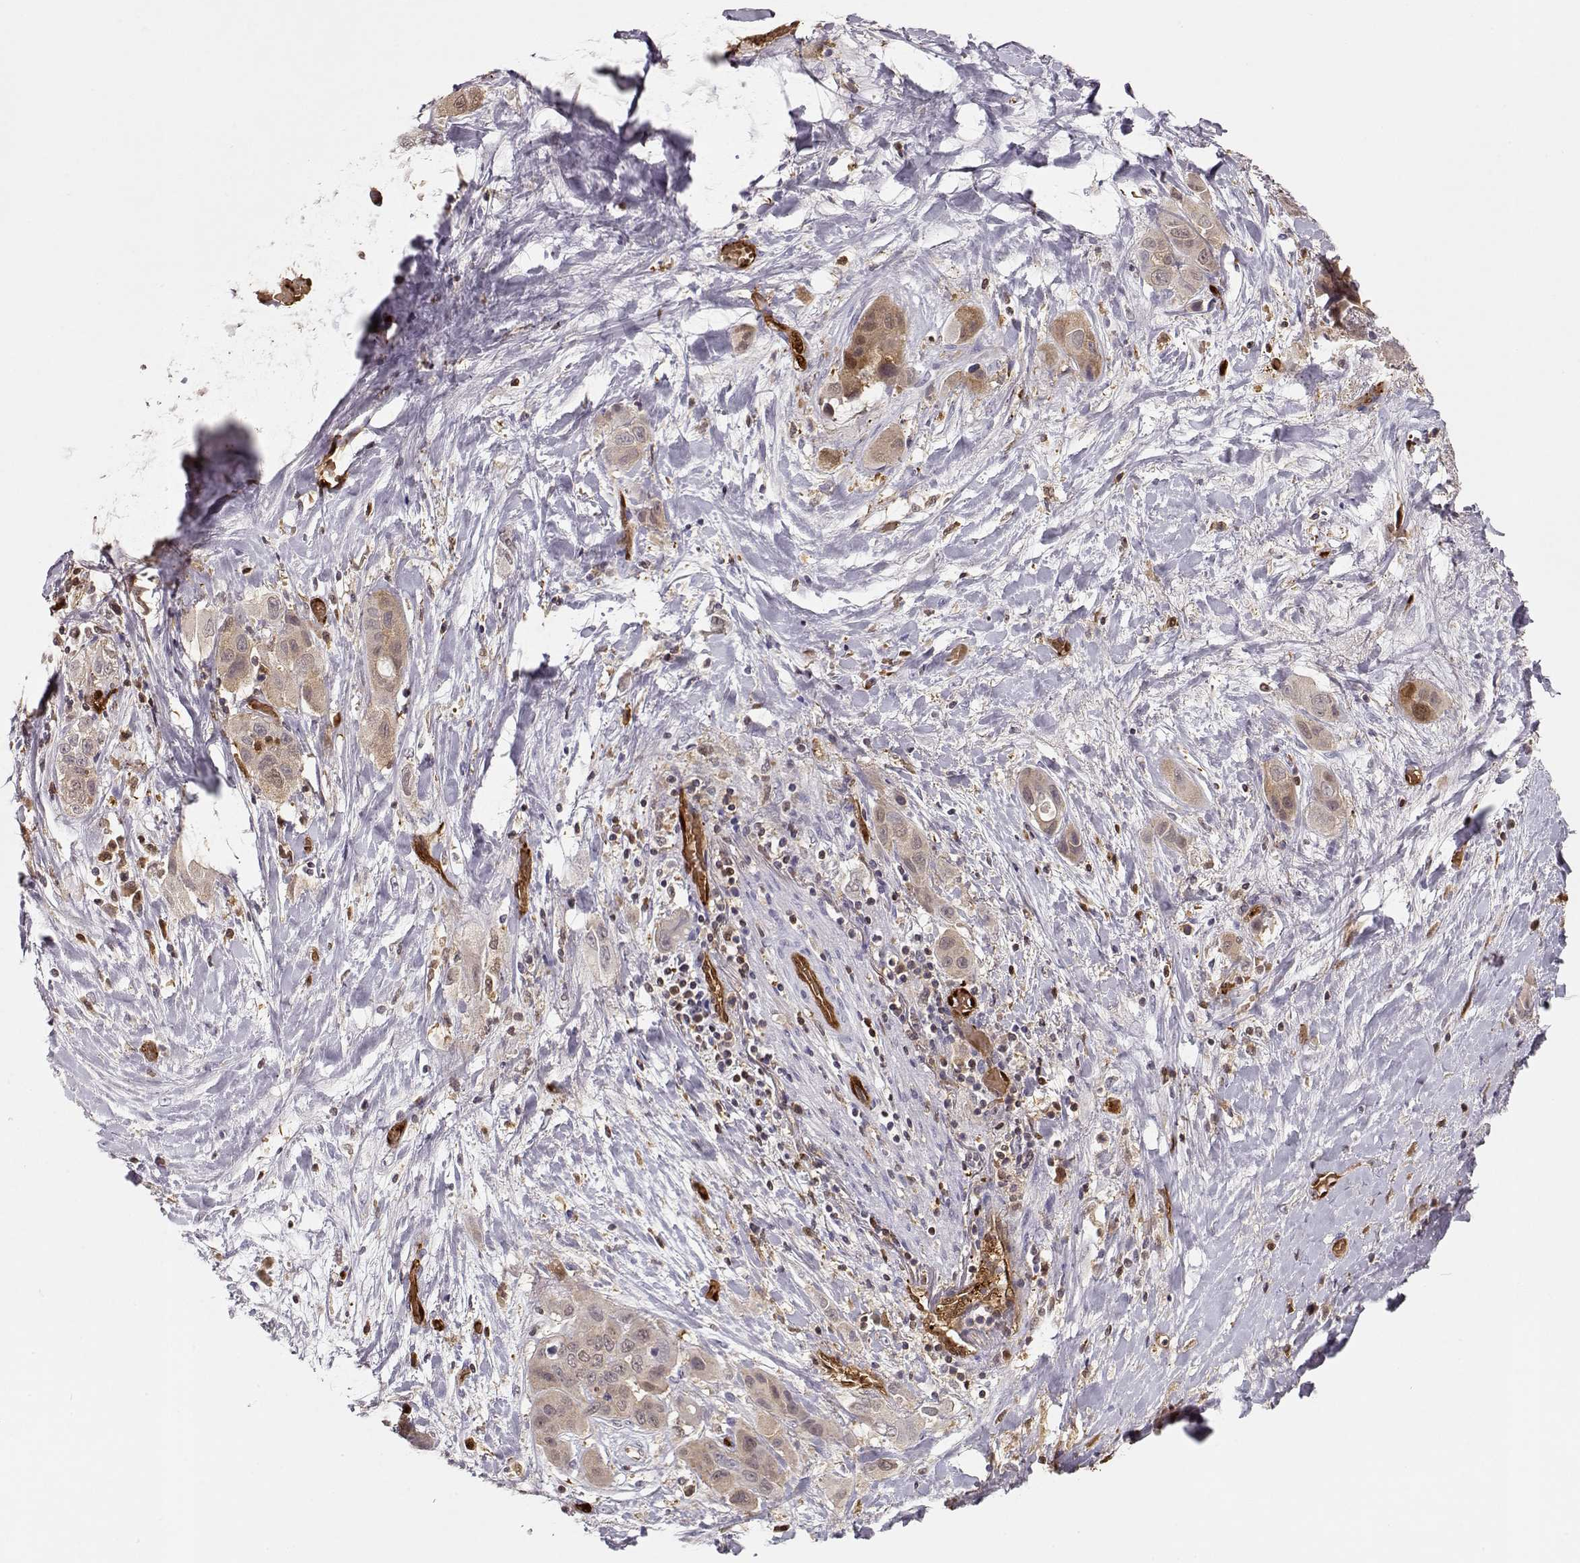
{"staining": {"intensity": "weak", "quantity": ">75%", "location": "cytoplasmic/membranous"}, "tissue": "liver cancer", "cell_type": "Tumor cells", "image_type": "cancer", "snomed": [{"axis": "morphology", "description": "Cholangiocarcinoma"}, {"axis": "topography", "description": "Liver"}], "caption": "A brown stain shows weak cytoplasmic/membranous staining of a protein in liver cancer (cholangiocarcinoma) tumor cells.", "gene": "PNP", "patient": {"sex": "female", "age": 52}}